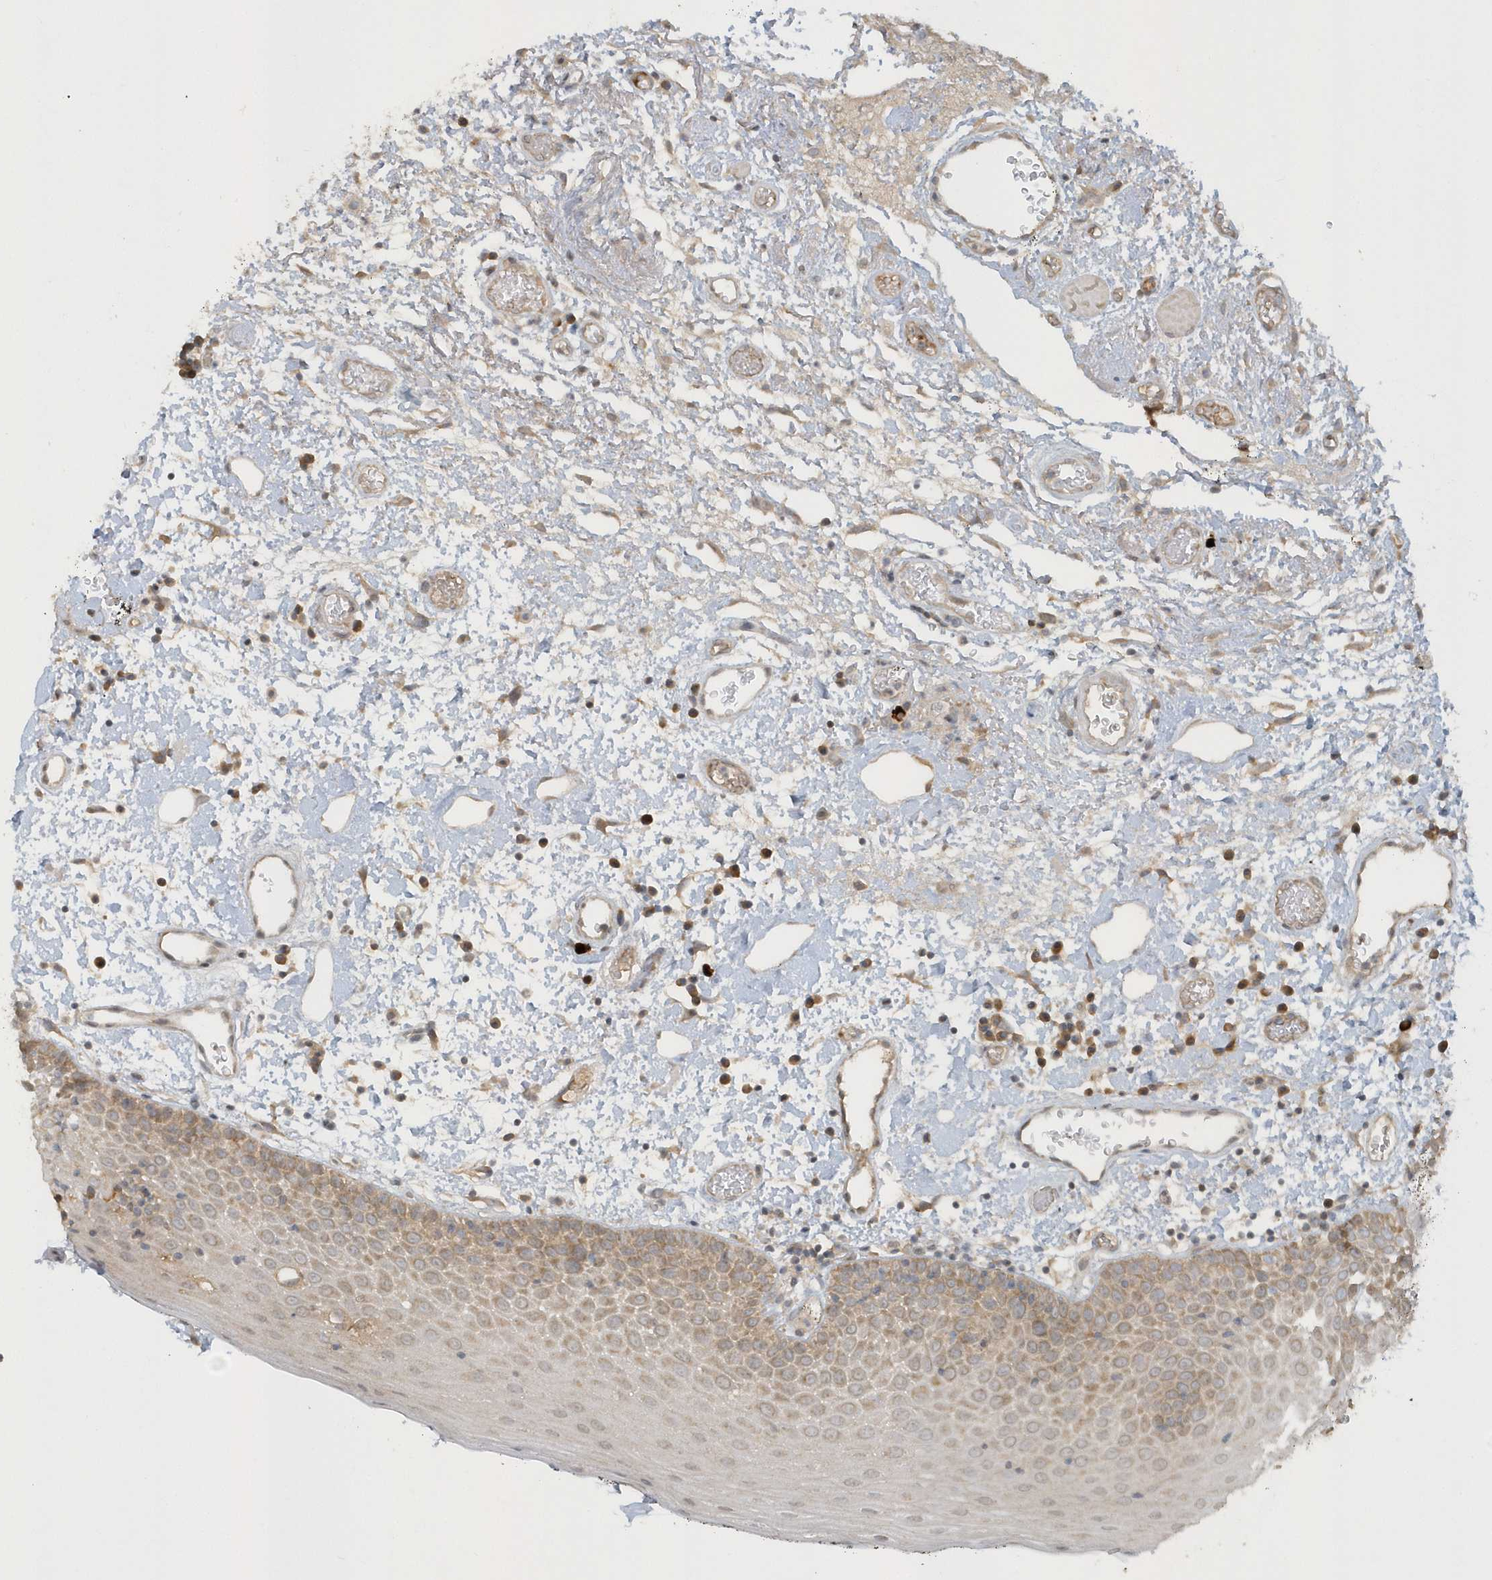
{"staining": {"intensity": "moderate", "quantity": ">75%", "location": "cytoplasmic/membranous"}, "tissue": "oral mucosa", "cell_type": "Squamous epithelial cells", "image_type": "normal", "snomed": [{"axis": "morphology", "description": "Normal tissue, NOS"}, {"axis": "topography", "description": "Oral tissue"}], "caption": "DAB immunohistochemical staining of benign oral mucosa shows moderate cytoplasmic/membranous protein positivity in approximately >75% of squamous epithelial cells.", "gene": "STIM2", "patient": {"sex": "male", "age": 74}}